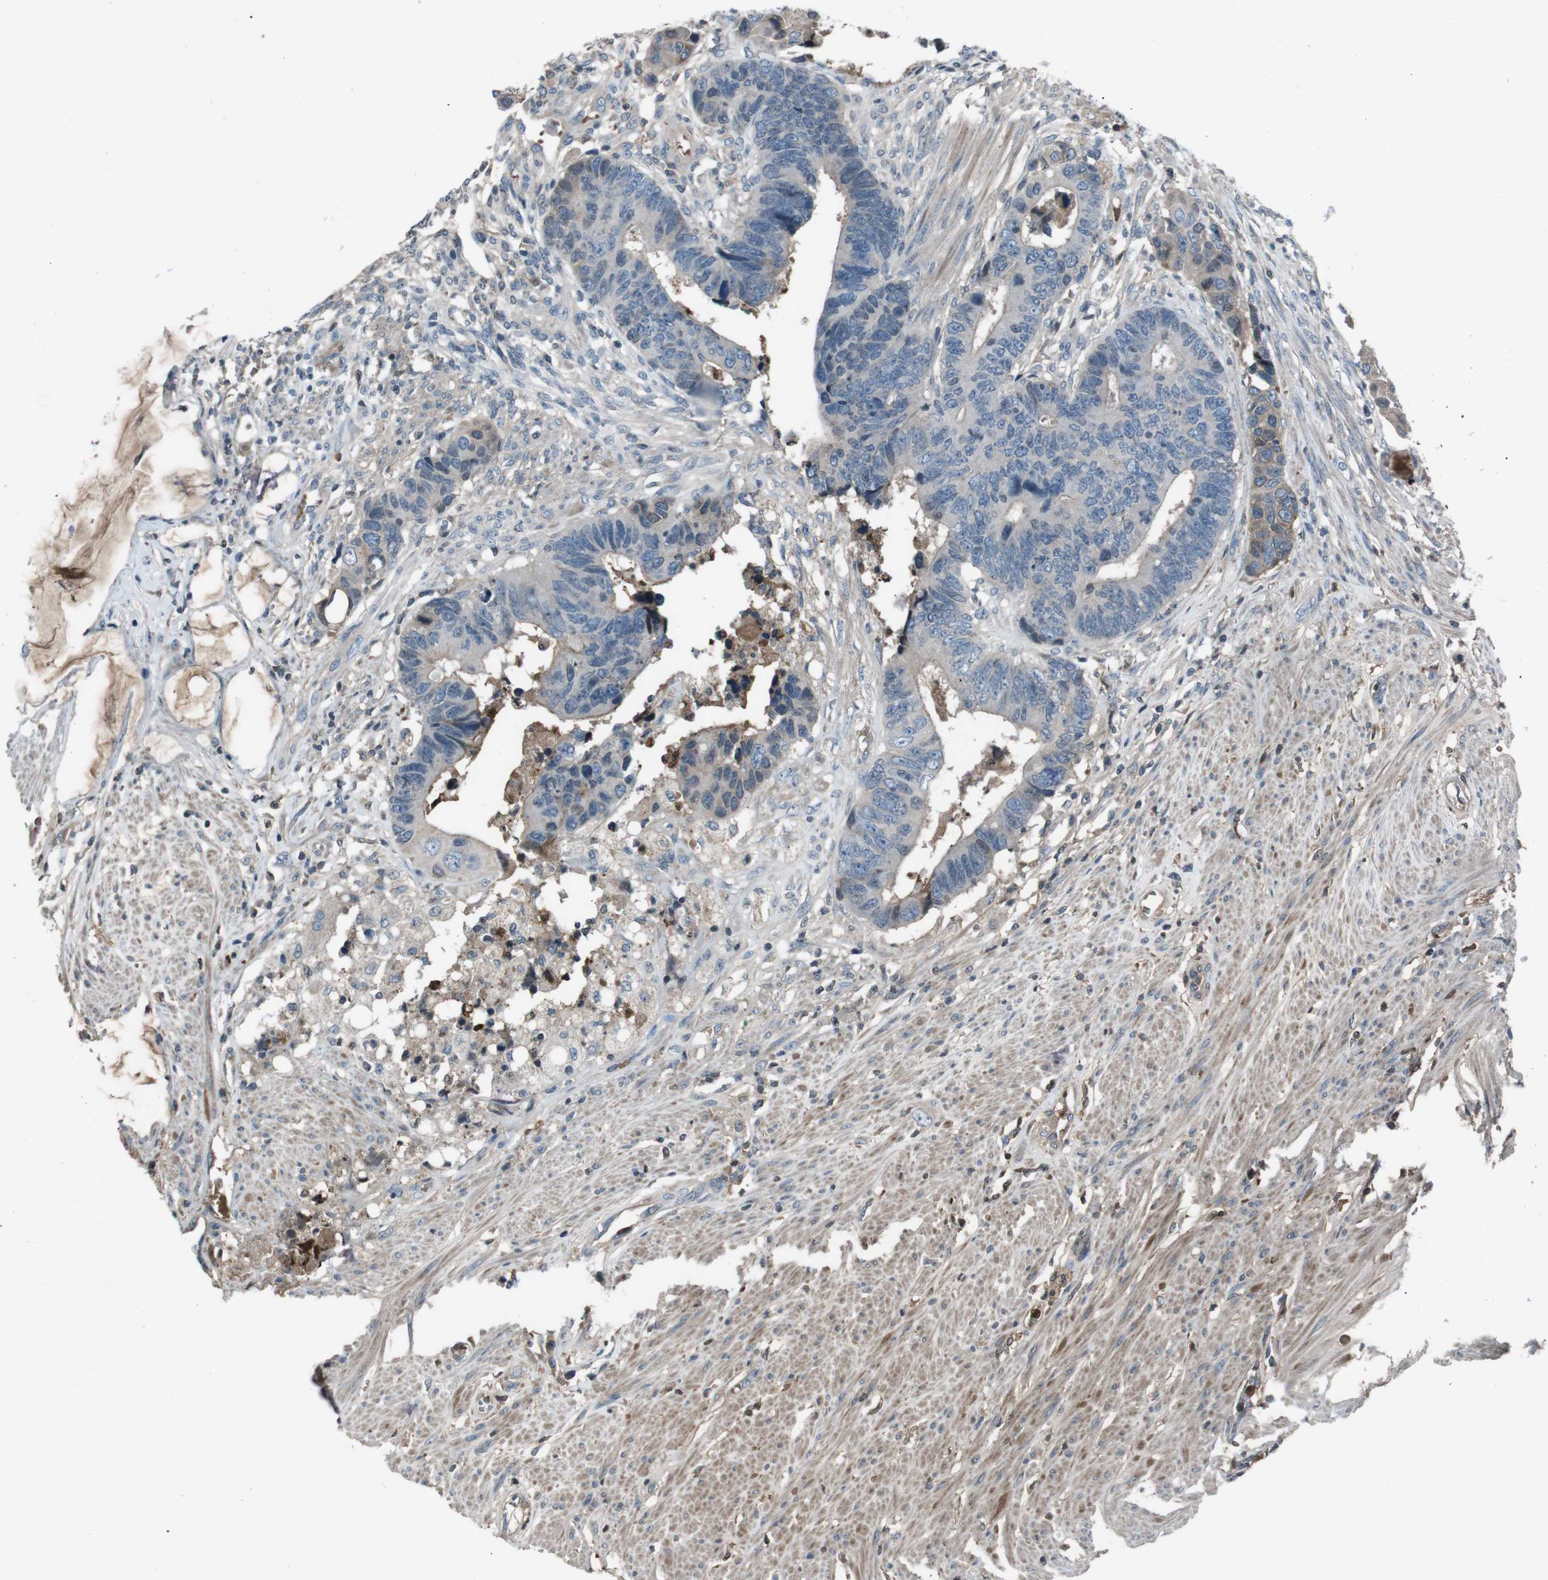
{"staining": {"intensity": "weak", "quantity": "<25%", "location": "cytoplasmic/membranous"}, "tissue": "colorectal cancer", "cell_type": "Tumor cells", "image_type": "cancer", "snomed": [{"axis": "morphology", "description": "Adenocarcinoma, NOS"}, {"axis": "topography", "description": "Rectum"}], "caption": "Immunohistochemistry (IHC) photomicrograph of neoplastic tissue: colorectal cancer (adenocarcinoma) stained with DAB shows no significant protein staining in tumor cells.", "gene": "UGT1A6", "patient": {"sex": "male", "age": 51}}